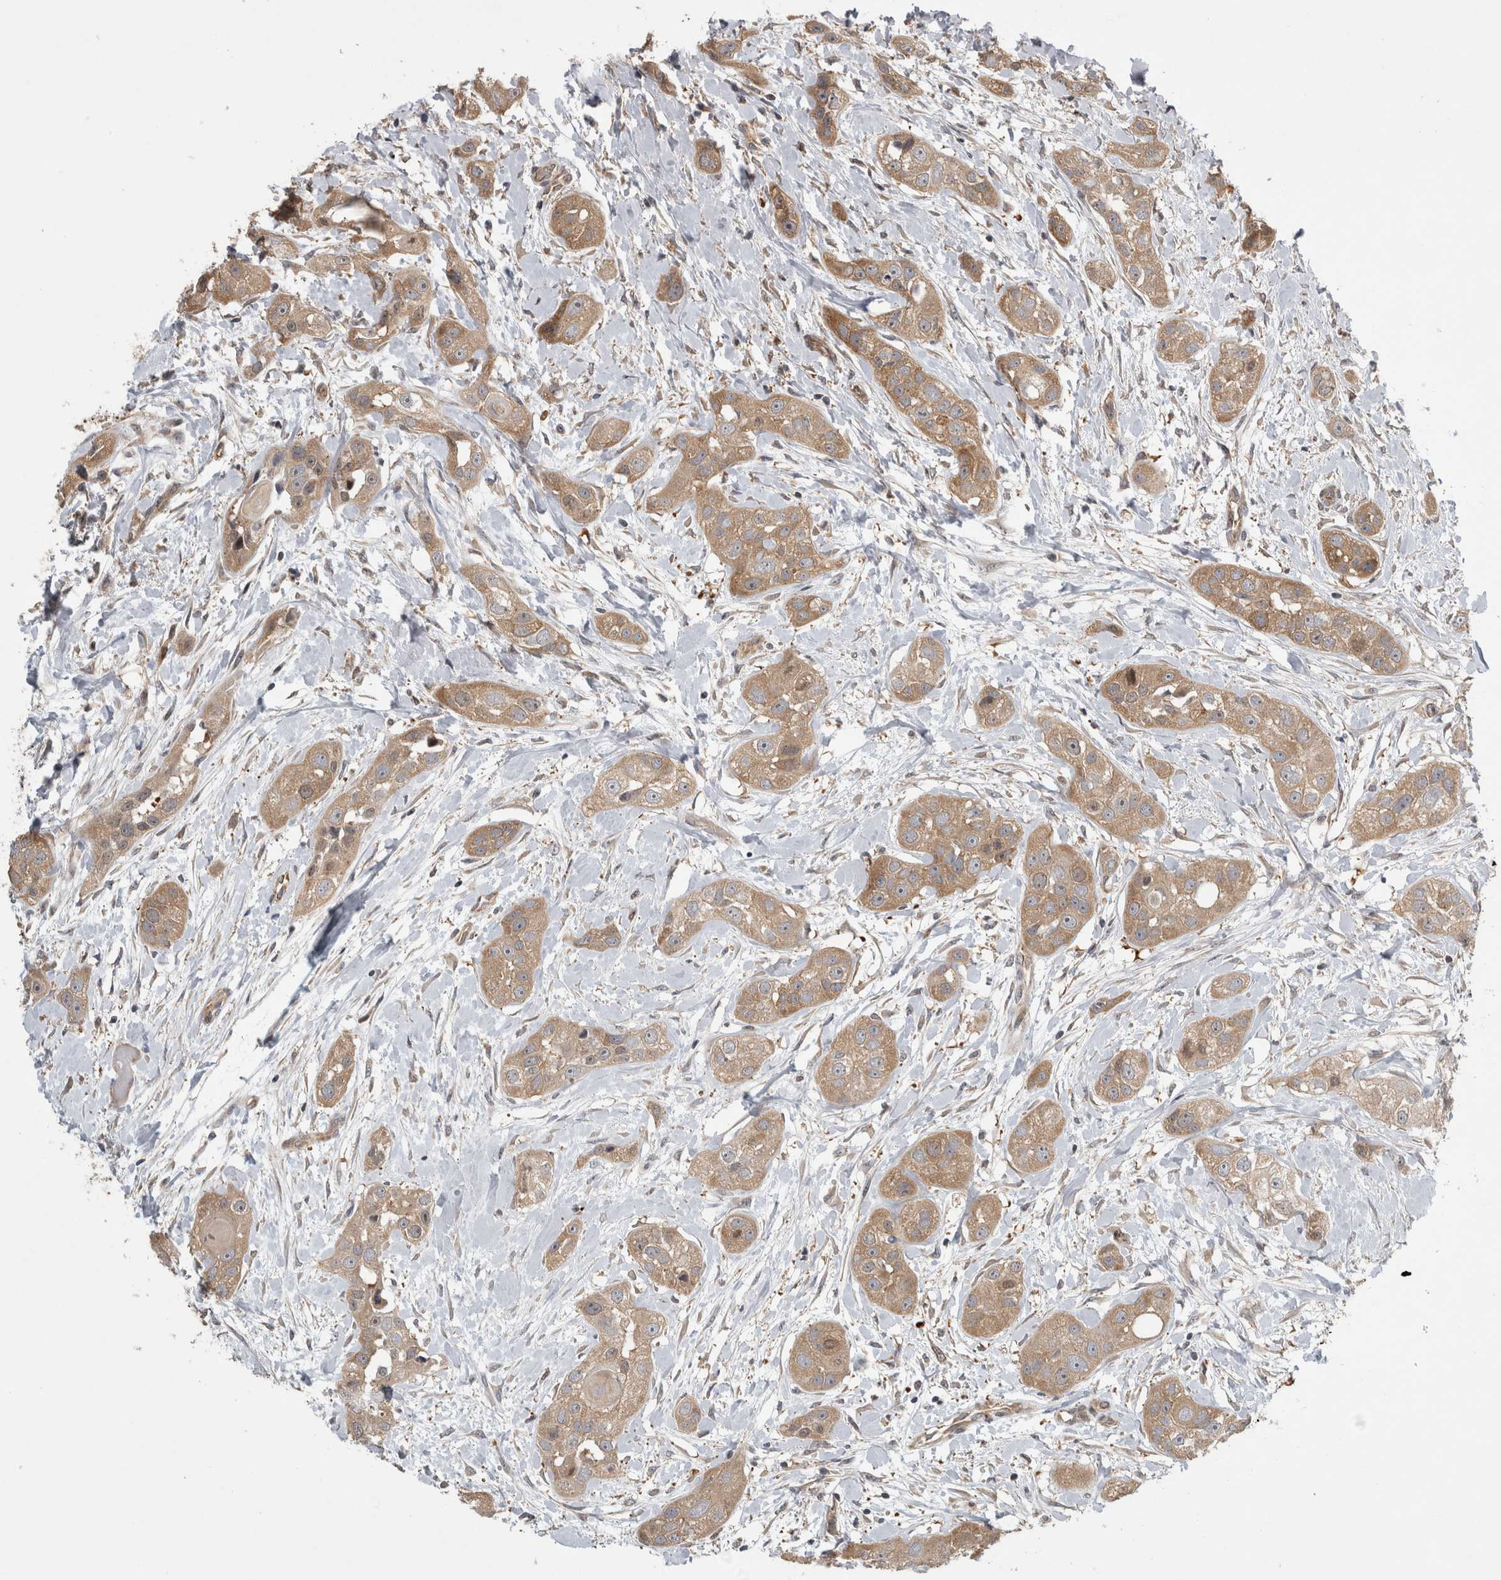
{"staining": {"intensity": "weak", "quantity": ">75%", "location": "cytoplasmic/membranous"}, "tissue": "head and neck cancer", "cell_type": "Tumor cells", "image_type": "cancer", "snomed": [{"axis": "morphology", "description": "Normal tissue, NOS"}, {"axis": "morphology", "description": "Squamous cell carcinoma, NOS"}, {"axis": "topography", "description": "Skeletal muscle"}, {"axis": "topography", "description": "Head-Neck"}], "caption": "Squamous cell carcinoma (head and neck) stained for a protein displays weak cytoplasmic/membranous positivity in tumor cells.", "gene": "TRMT61B", "patient": {"sex": "male", "age": 51}}